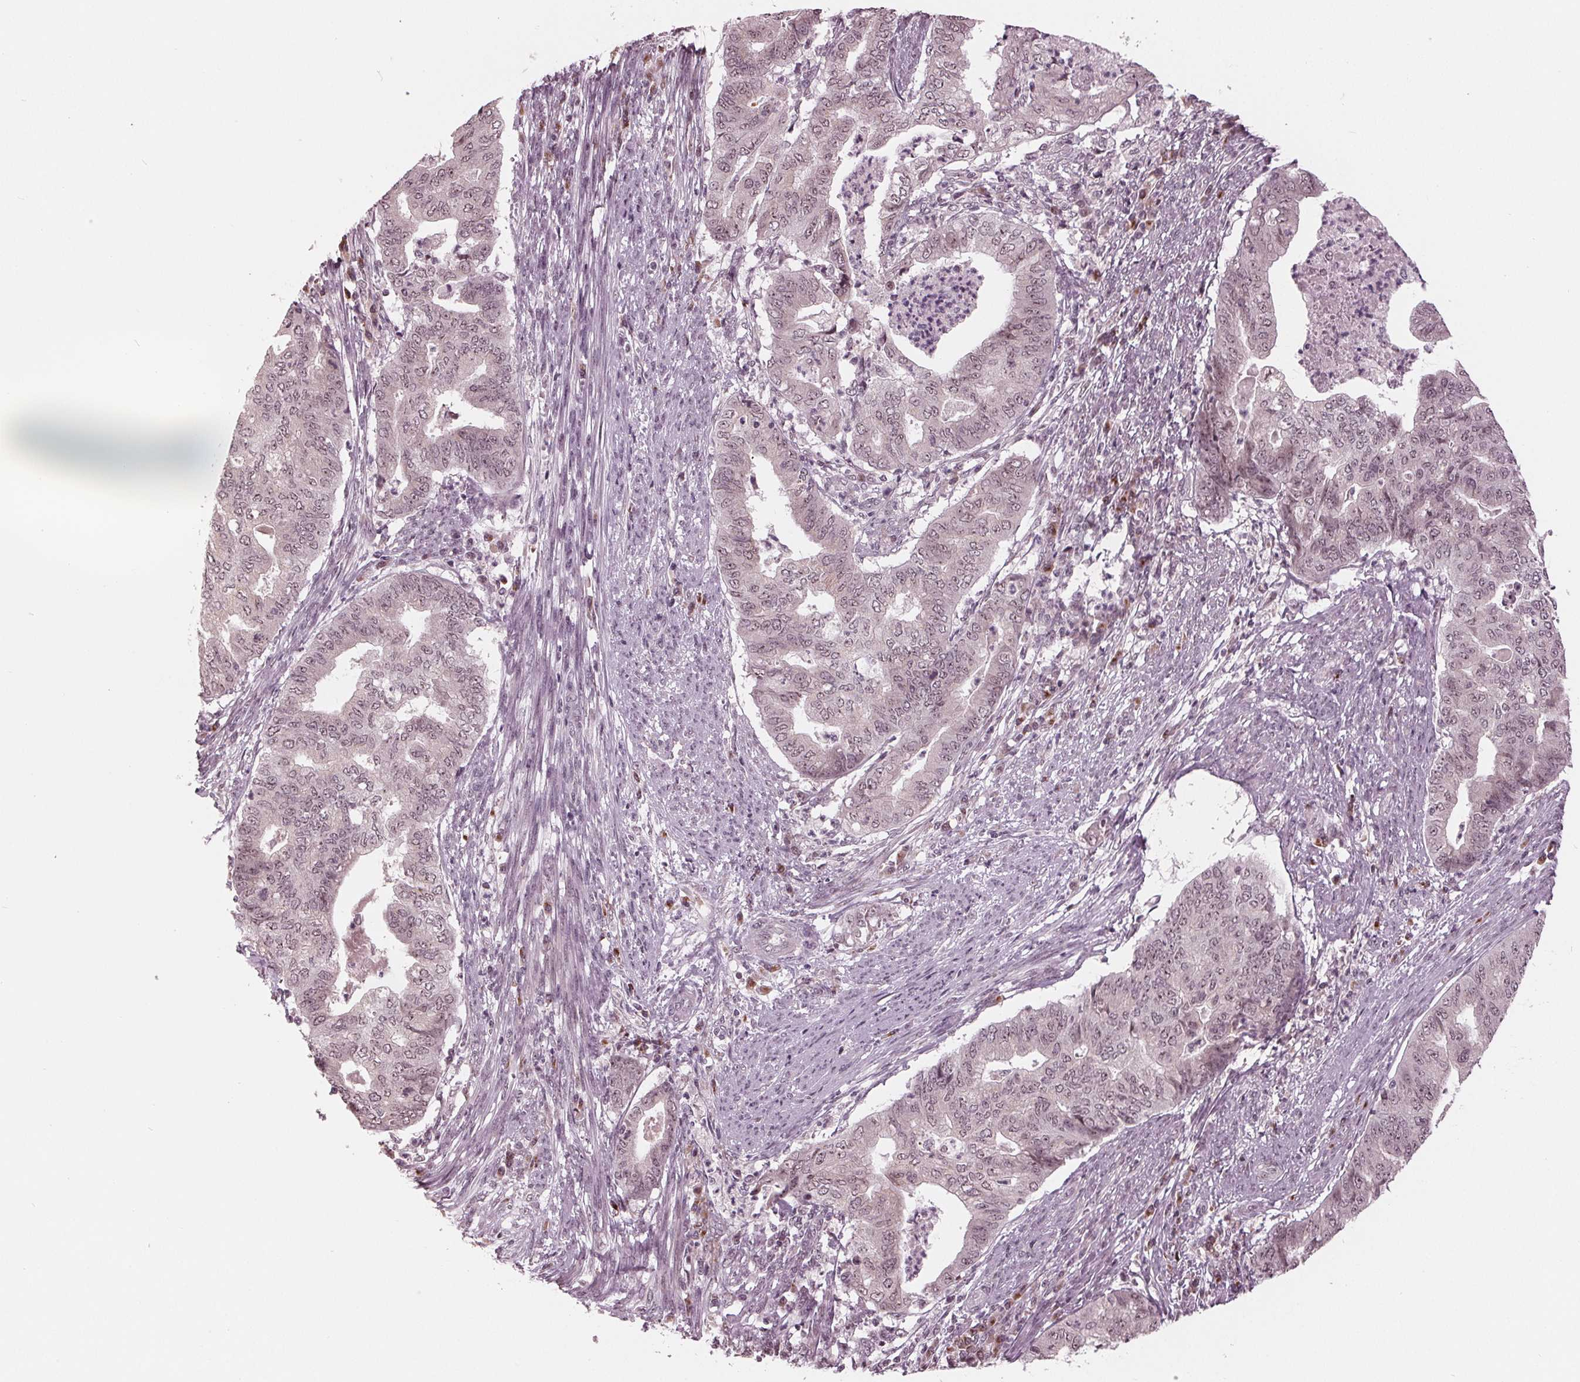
{"staining": {"intensity": "weak", "quantity": ">75%", "location": "nuclear"}, "tissue": "endometrial cancer", "cell_type": "Tumor cells", "image_type": "cancer", "snomed": [{"axis": "morphology", "description": "Adenocarcinoma, NOS"}, {"axis": "topography", "description": "Endometrium"}], "caption": "A micrograph showing weak nuclear positivity in approximately >75% of tumor cells in endometrial adenocarcinoma, as visualized by brown immunohistochemical staining.", "gene": "SLX4", "patient": {"sex": "female", "age": 79}}